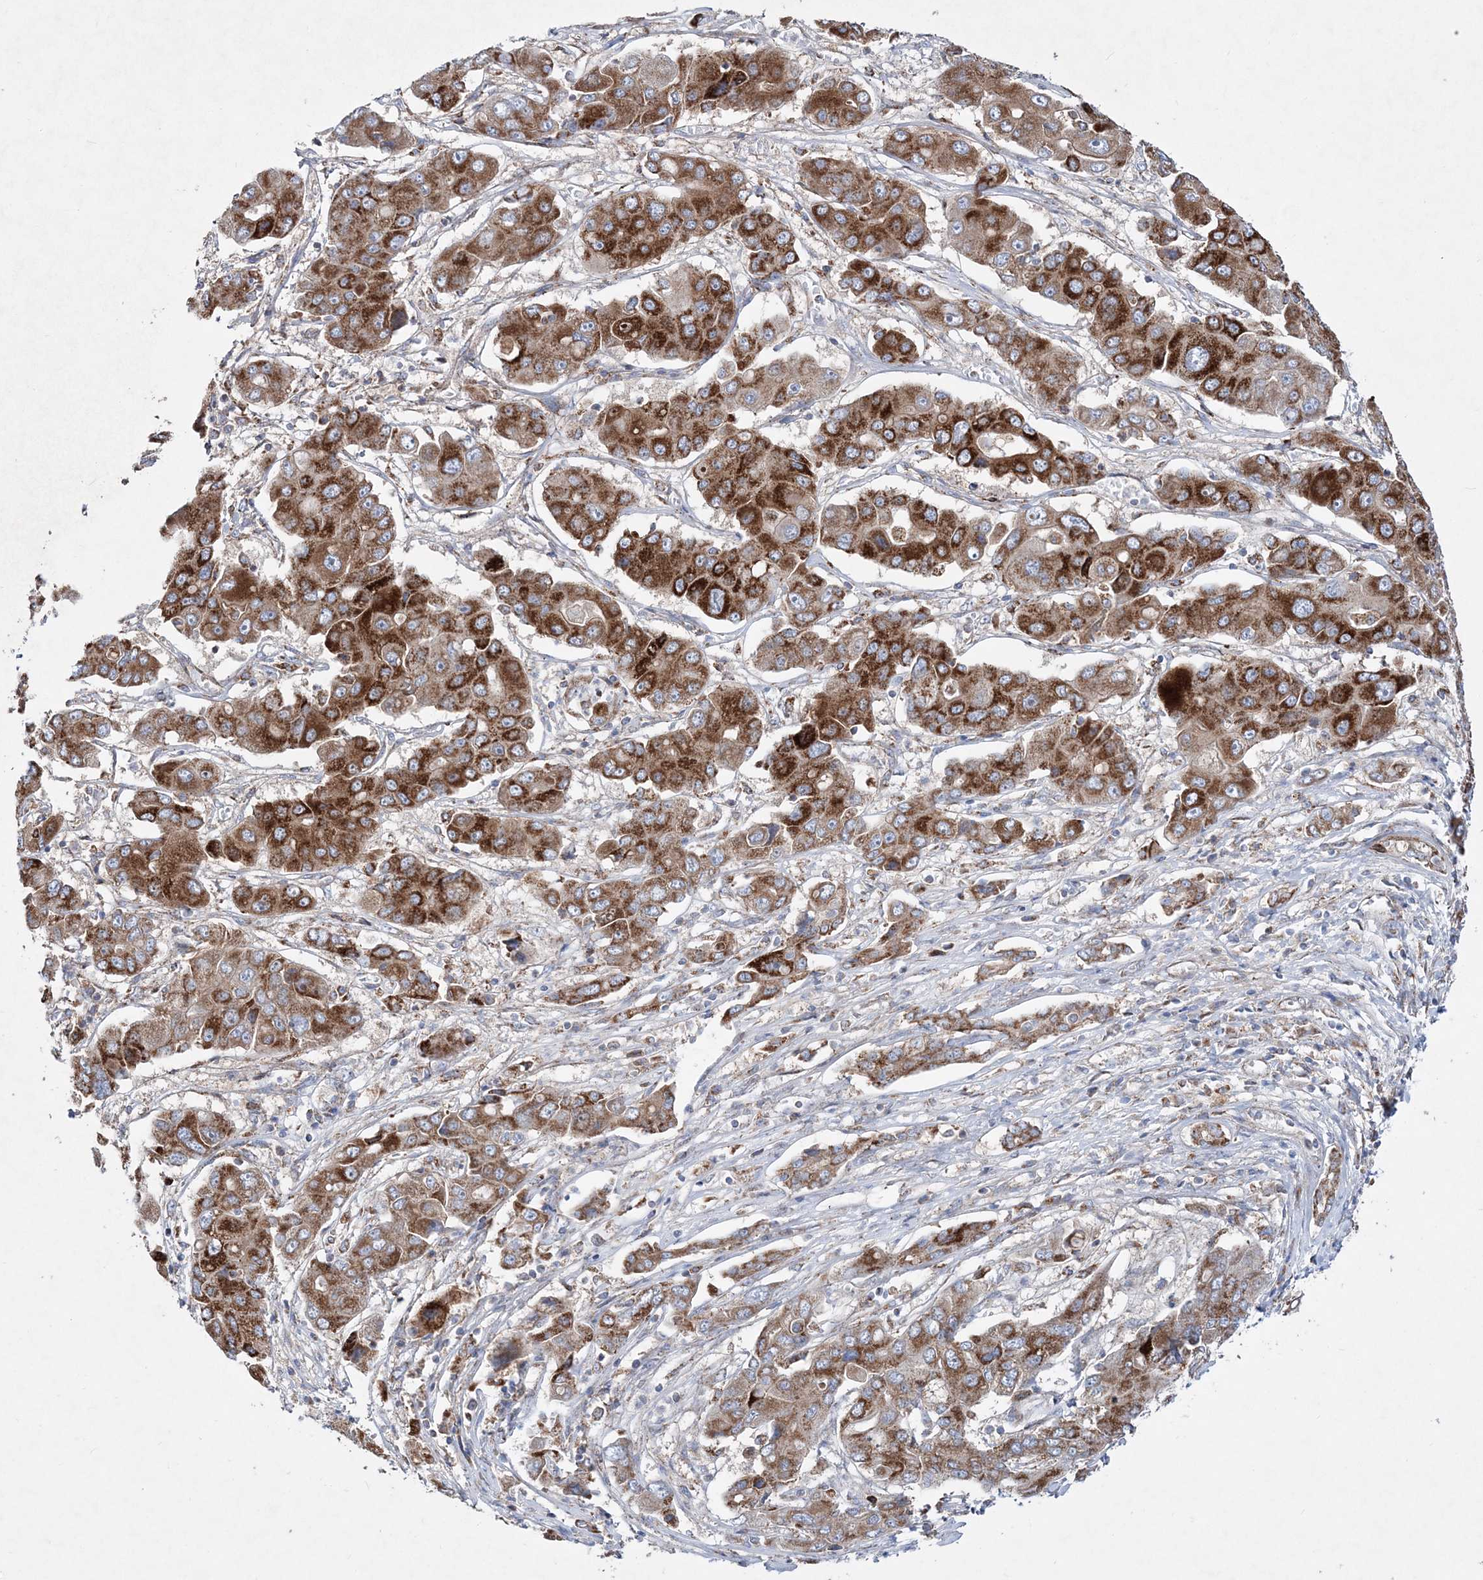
{"staining": {"intensity": "strong", "quantity": ">75%", "location": "cytoplasmic/membranous"}, "tissue": "liver cancer", "cell_type": "Tumor cells", "image_type": "cancer", "snomed": [{"axis": "morphology", "description": "Cholangiocarcinoma"}, {"axis": "topography", "description": "Liver"}], "caption": "Human liver cancer (cholangiocarcinoma) stained for a protein (brown) exhibits strong cytoplasmic/membranous positive expression in about >75% of tumor cells.", "gene": "NGLY1", "patient": {"sex": "male", "age": 67}}